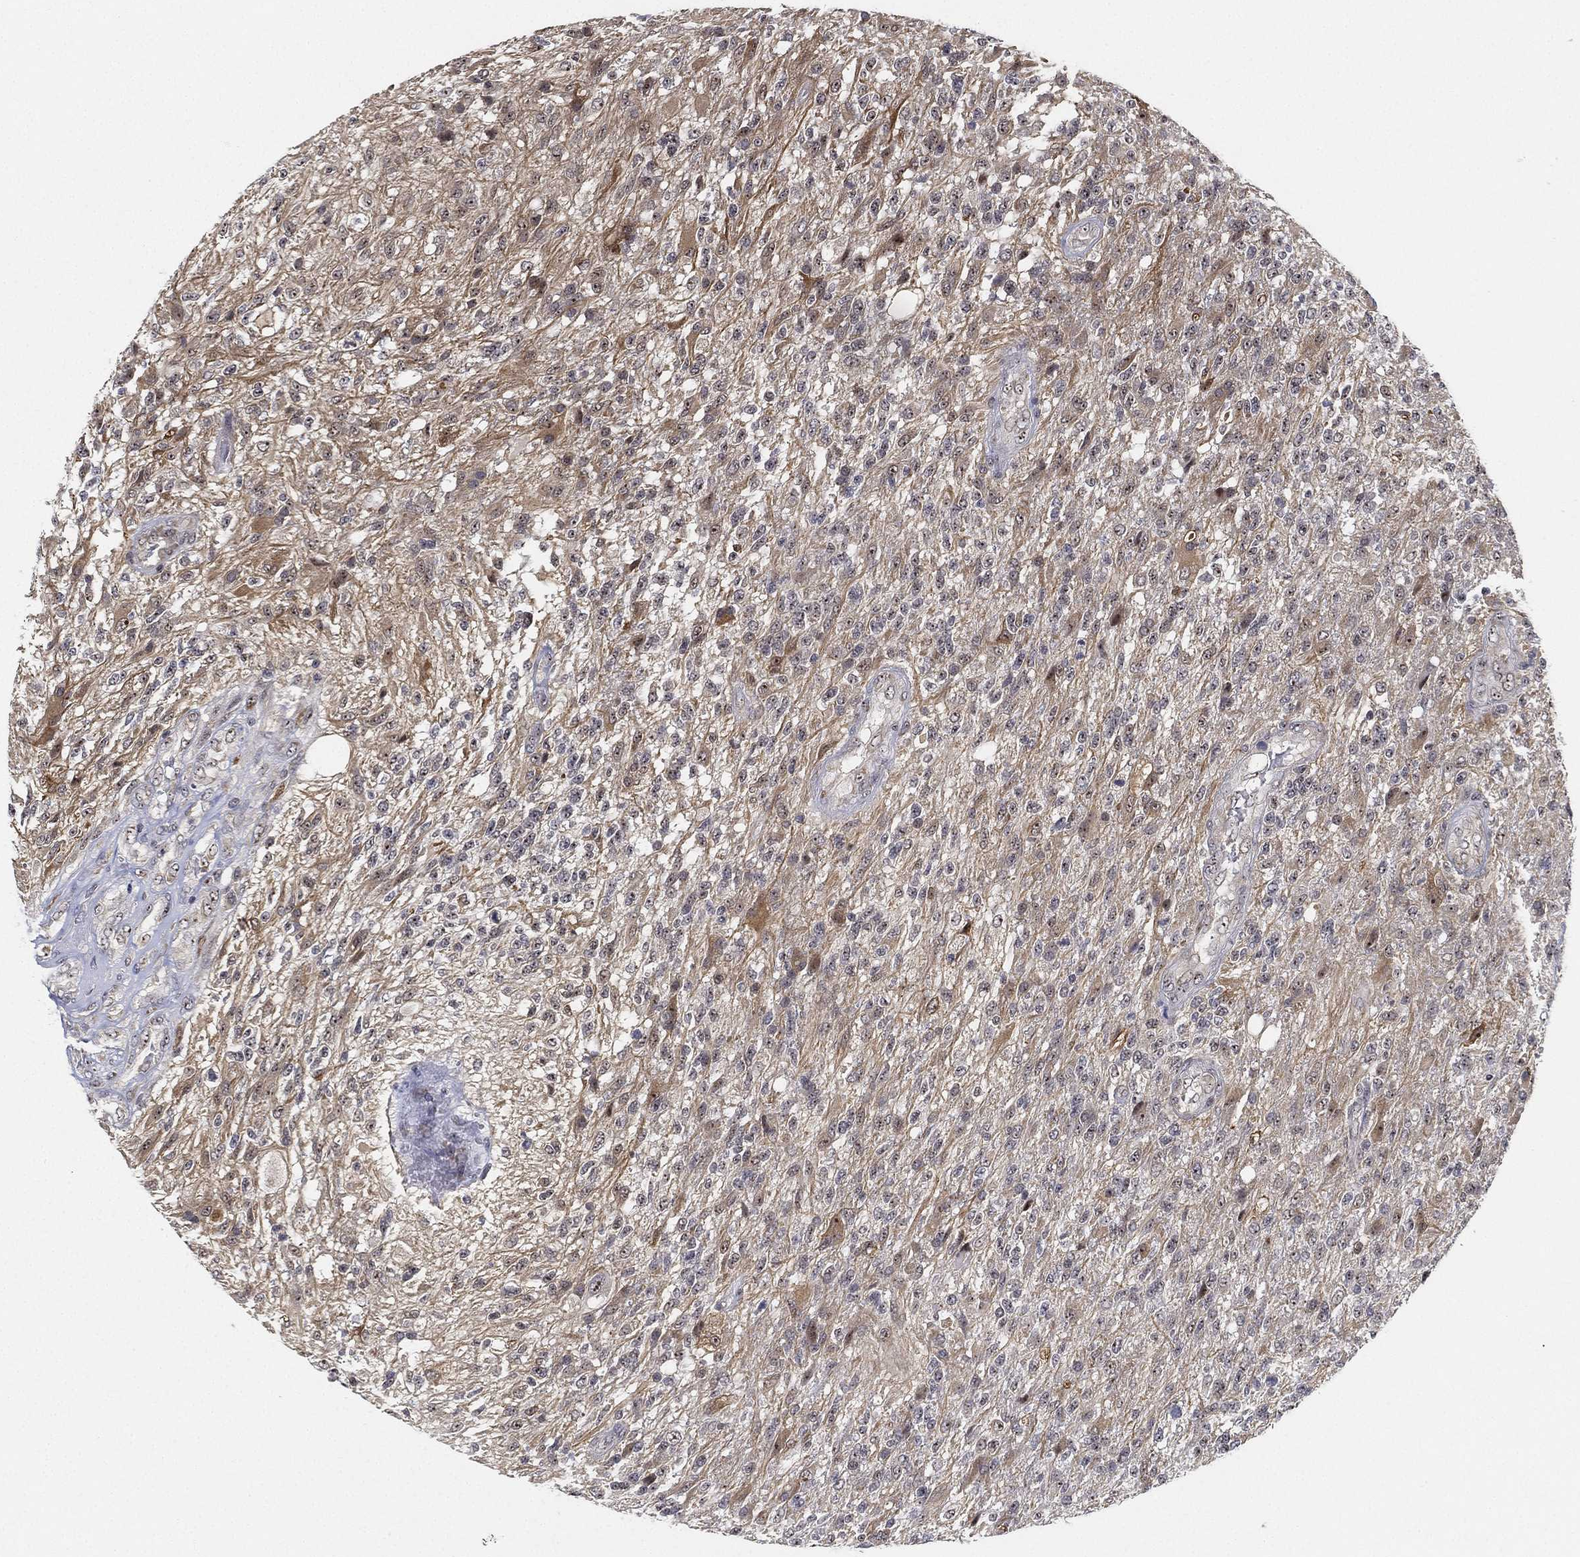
{"staining": {"intensity": "weak", "quantity": "25%-75%", "location": "nuclear"}, "tissue": "glioma", "cell_type": "Tumor cells", "image_type": "cancer", "snomed": [{"axis": "morphology", "description": "Glioma, malignant, High grade"}, {"axis": "topography", "description": "Brain"}], "caption": "Protein staining of glioma tissue exhibits weak nuclear staining in approximately 25%-75% of tumor cells.", "gene": "PPP1R16B", "patient": {"sex": "male", "age": 56}}